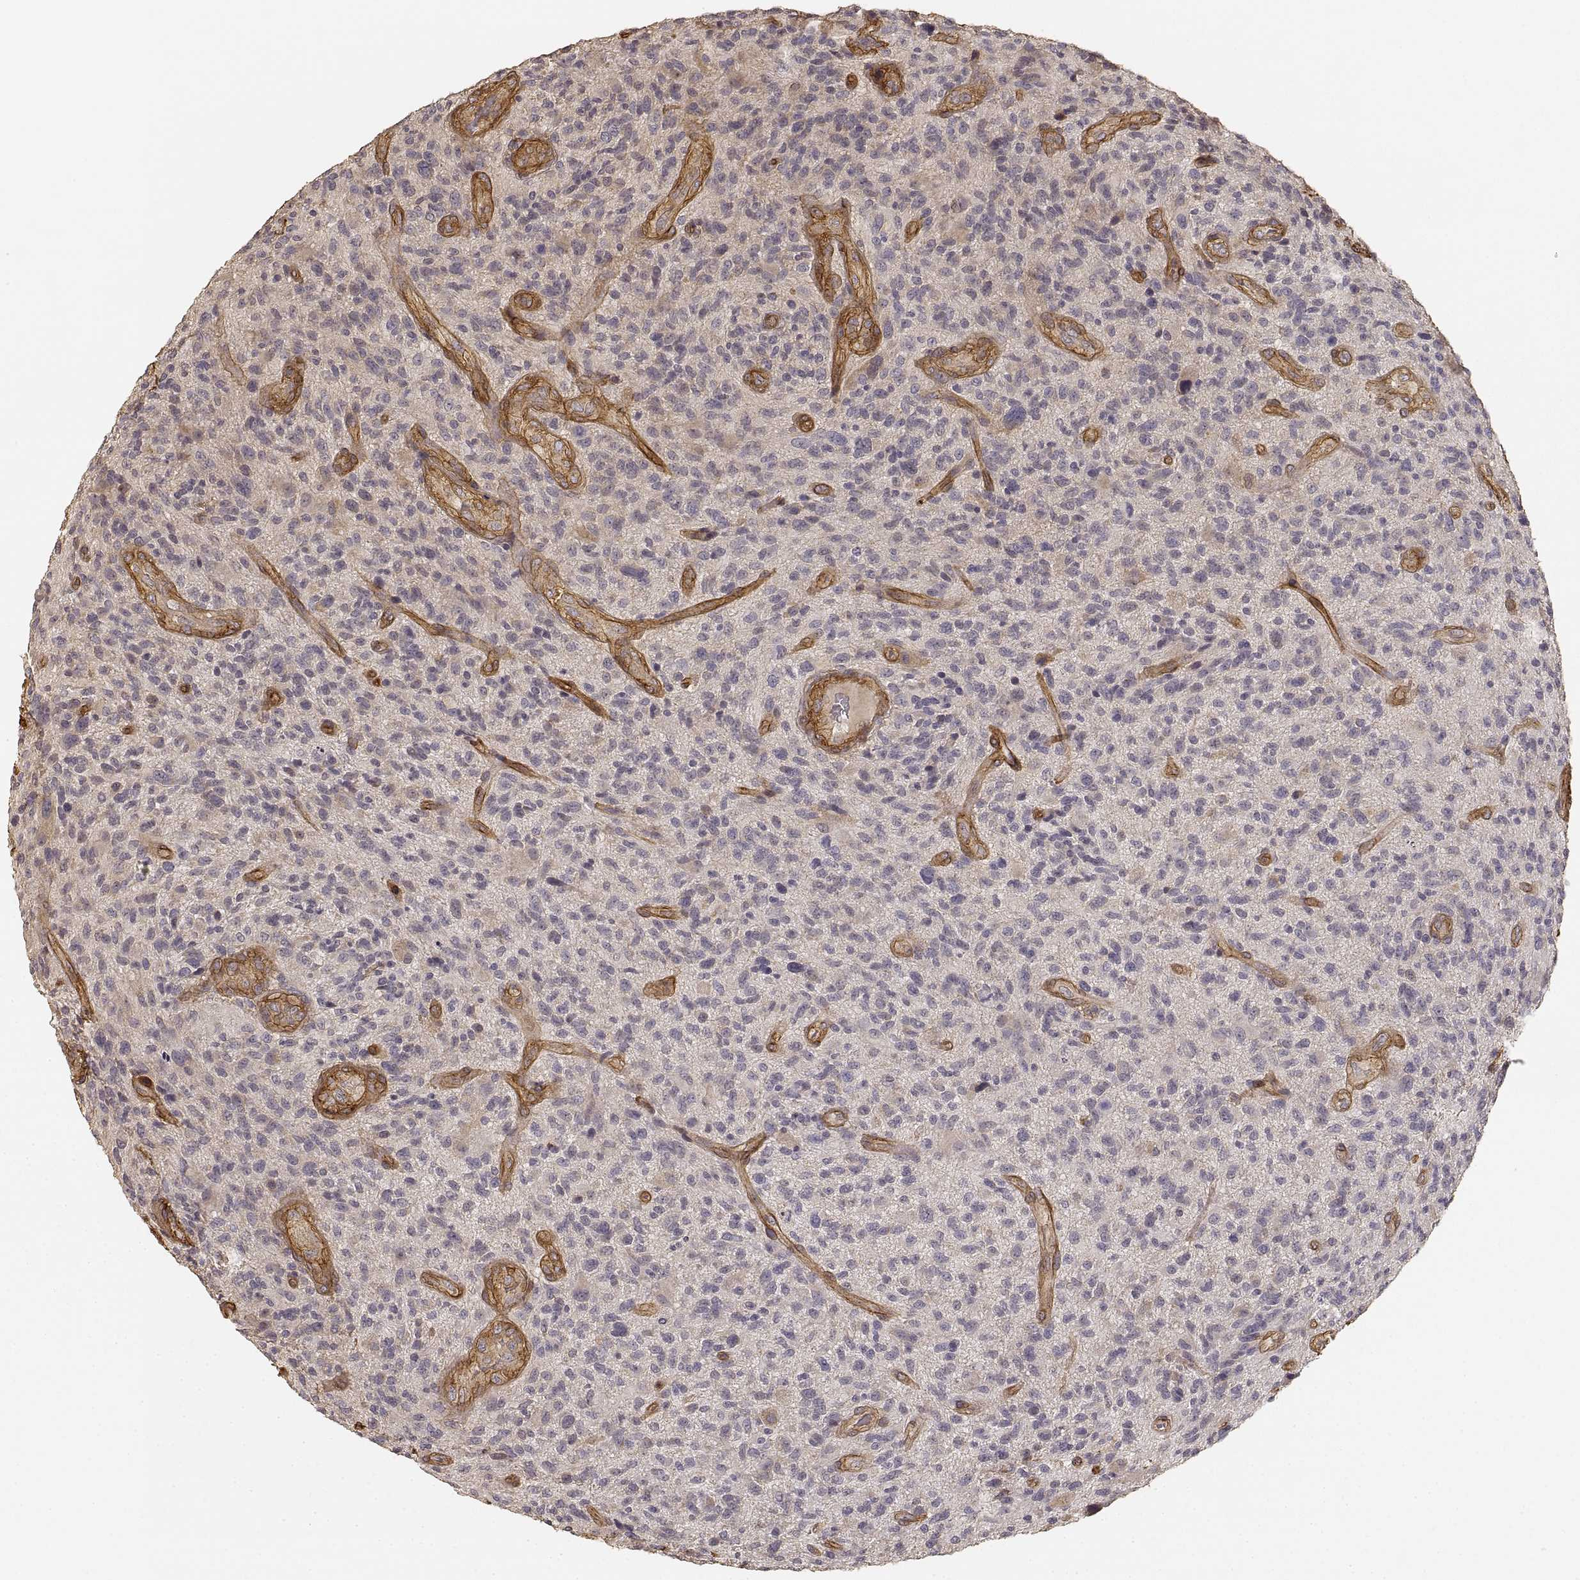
{"staining": {"intensity": "negative", "quantity": "none", "location": "none"}, "tissue": "glioma", "cell_type": "Tumor cells", "image_type": "cancer", "snomed": [{"axis": "morphology", "description": "Glioma, malignant, High grade"}, {"axis": "topography", "description": "Brain"}], "caption": "Image shows no significant protein expression in tumor cells of high-grade glioma (malignant).", "gene": "LAMA4", "patient": {"sex": "male", "age": 47}}